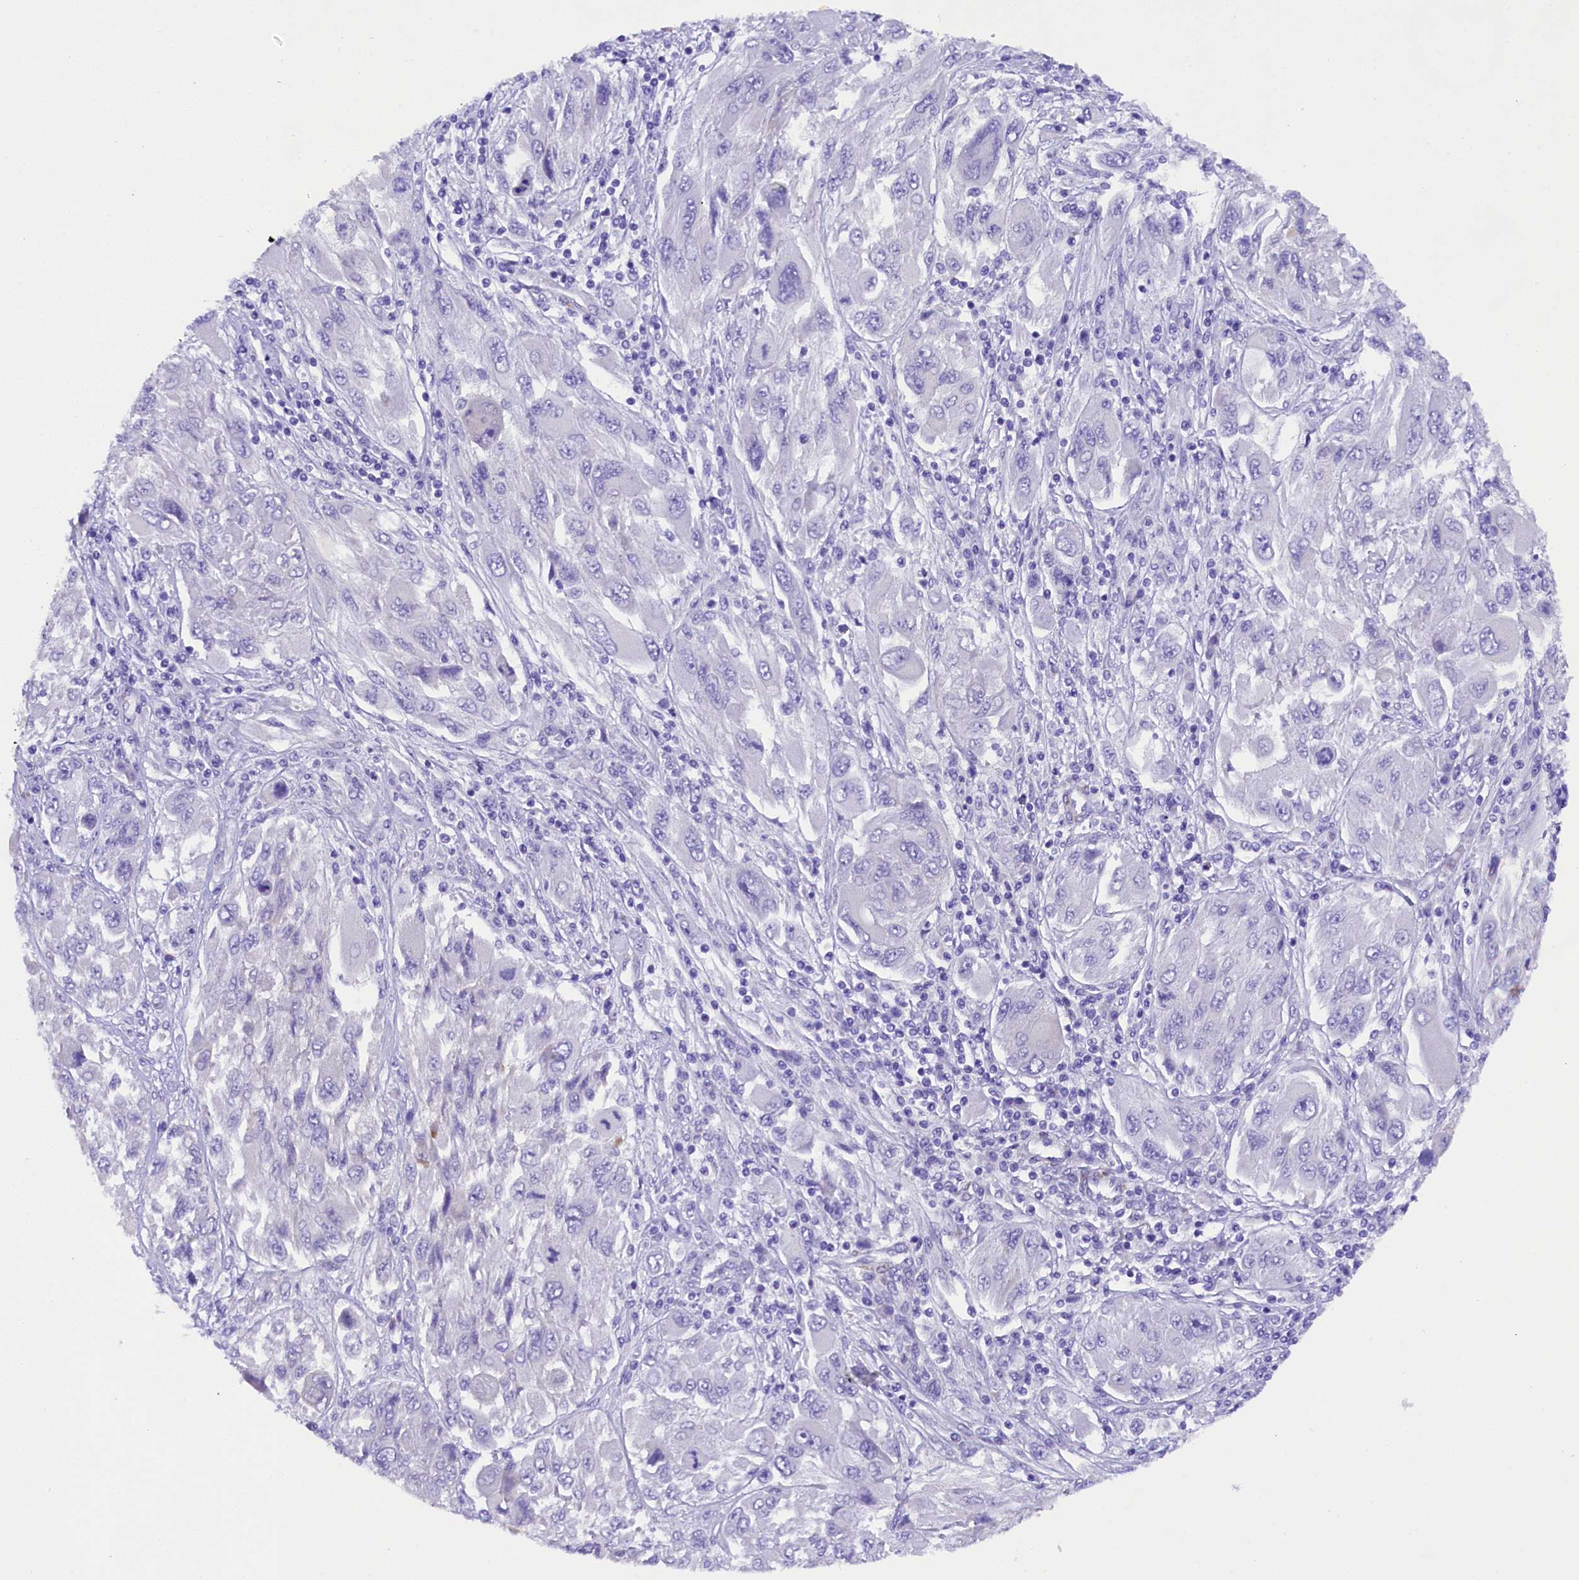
{"staining": {"intensity": "negative", "quantity": "none", "location": "none"}, "tissue": "melanoma", "cell_type": "Tumor cells", "image_type": "cancer", "snomed": [{"axis": "morphology", "description": "Malignant melanoma, NOS"}, {"axis": "topography", "description": "Skin"}], "caption": "An IHC micrograph of melanoma is shown. There is no staining in tumor cells of melanoma.", "gene": "SOD3", "patient": {"sex": "female", "age": 91}}